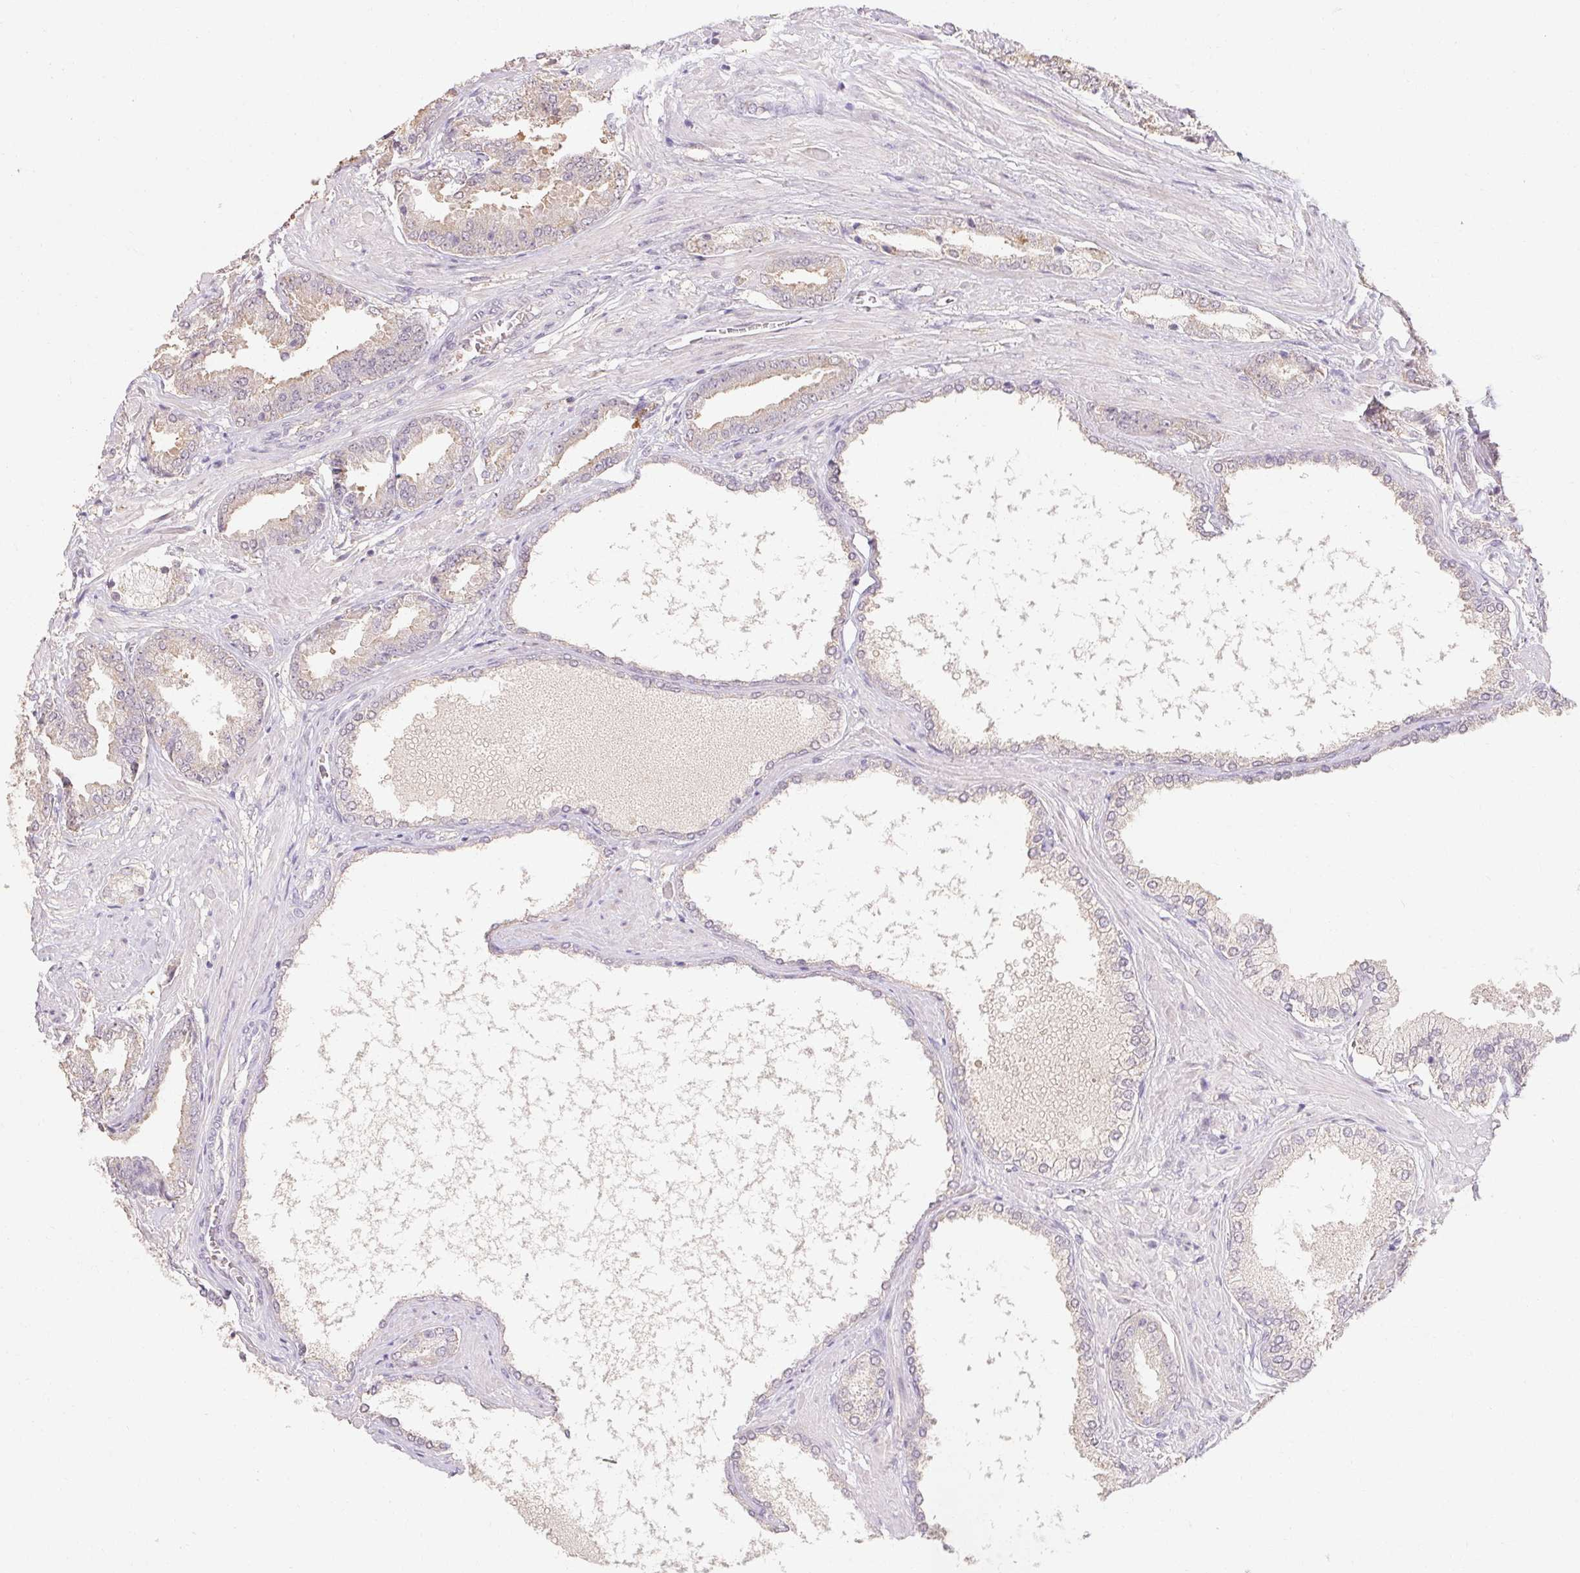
{"staining": {"intensity": "weak", "quantity": "<25%", "location": "cytoplasmic/membranous"}, "tissue": "prostate cancer", "cell_type": "Tumor cells", "image_type": "cancer", "snomed": [{"axis": "morphology", "description": "Adenocarcinoma, High grade"}, {"axis": "topography", "description": "Prostate"}], "caption": "Adenocarcinoma (high-grade) (prostate) stained for a protein using immunohistochemistry shows no positivity tumor cells.", "gene": "MAP7D2", "patient": {"sex": "male", "age": 56}}